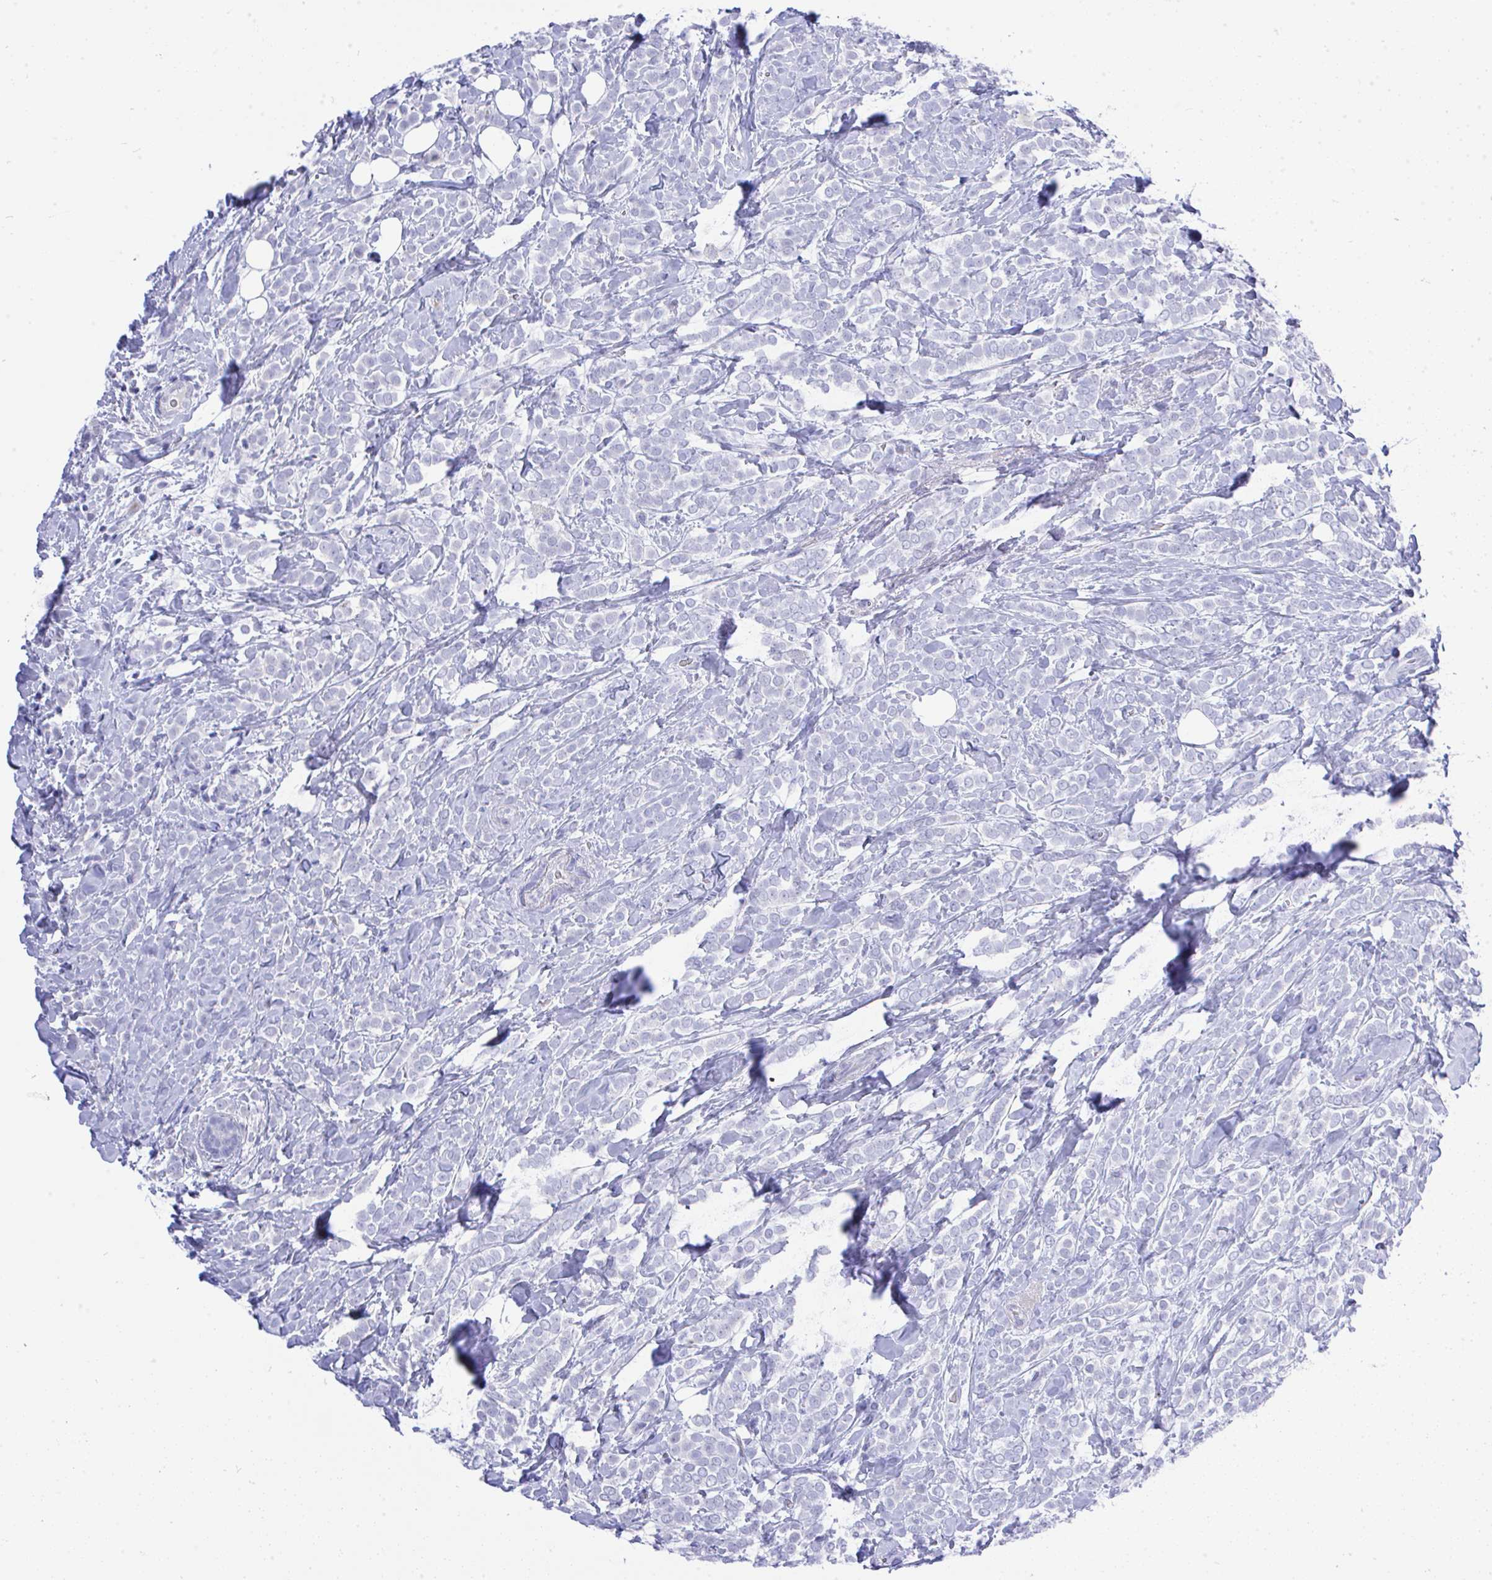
{"staining": {"intensity": "negative", "quantity": "none", "location": "none"}, "tissue": "breast cancer", "cell_type": "Tumor cells", "image_type": "cancer", "snomed": [{"axis": "morphology", "description": "Lobular carcinoma"}, {"axis": "topography", "description": "Breast"}], "caption": "Tumor cells show no significant protein expression in lobular carcinoma (breast).", "gene": "MS4A12", "patient": {"sex": "female", "age": 49}}